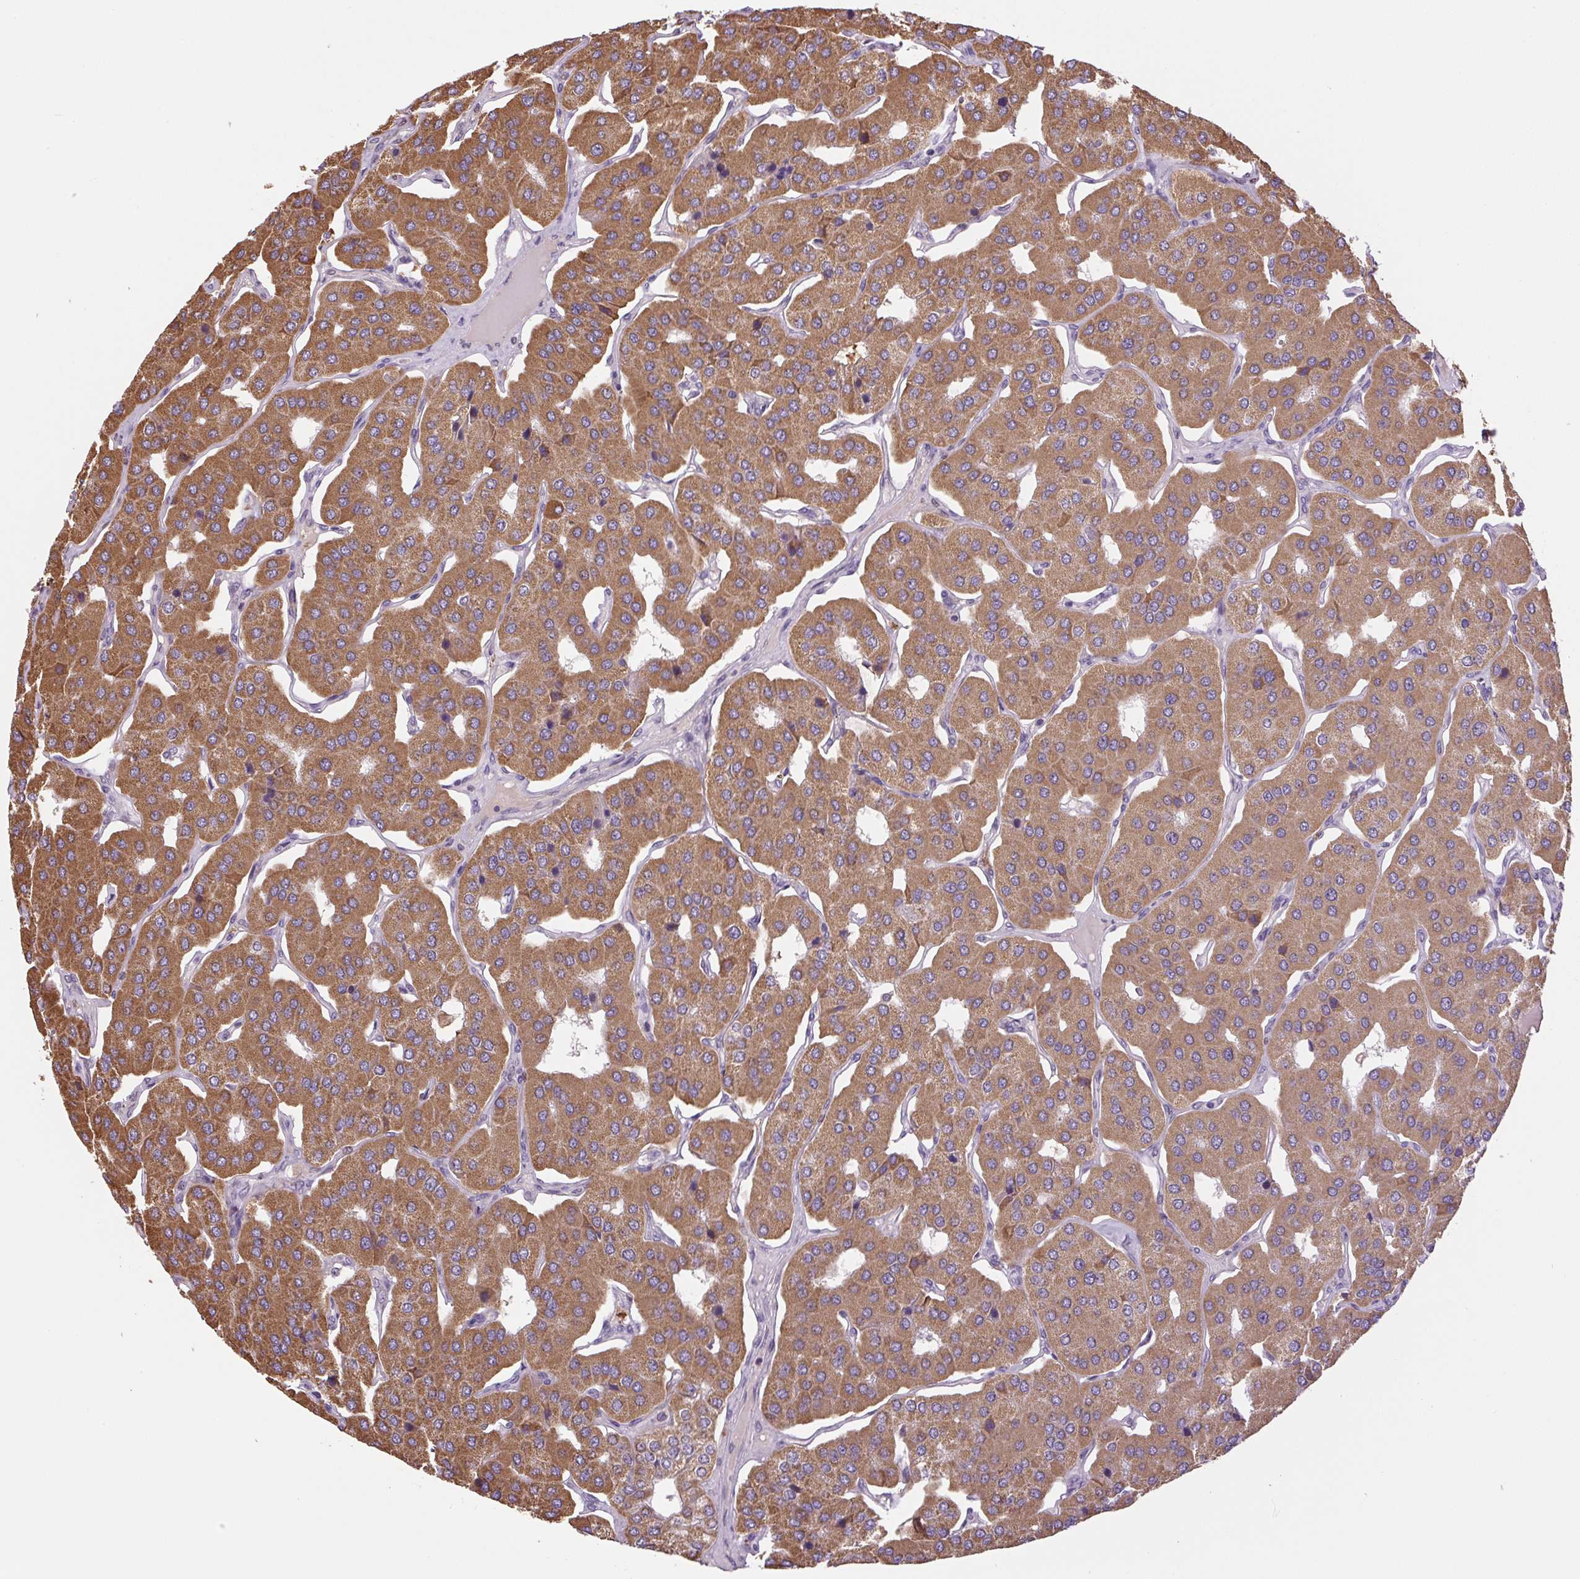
{"staining": {"intensity": "strong", "quantity": ">75%", "location": "cytoplasmic/membranous"}, "tissue": "parathyroid gland", "cell_type": "Glandular cells", "image_type": "normal", "snomed": [{"axis": "morphology", "description": "Normal tissue, NOS"}, {"axis": "morphology", "description": "Adenoma, NOS"}, {"axis": "topography", "description": "Parathyroid gland"}], "caption": "Parathyroid gland stained with DAB immunohistochemistry shows high levels of strong cytoplasmic/membranous positivity in about >75% of glandular cells.", "gene": "SGF29", "patient": {"sex": "female", "age": 86}}